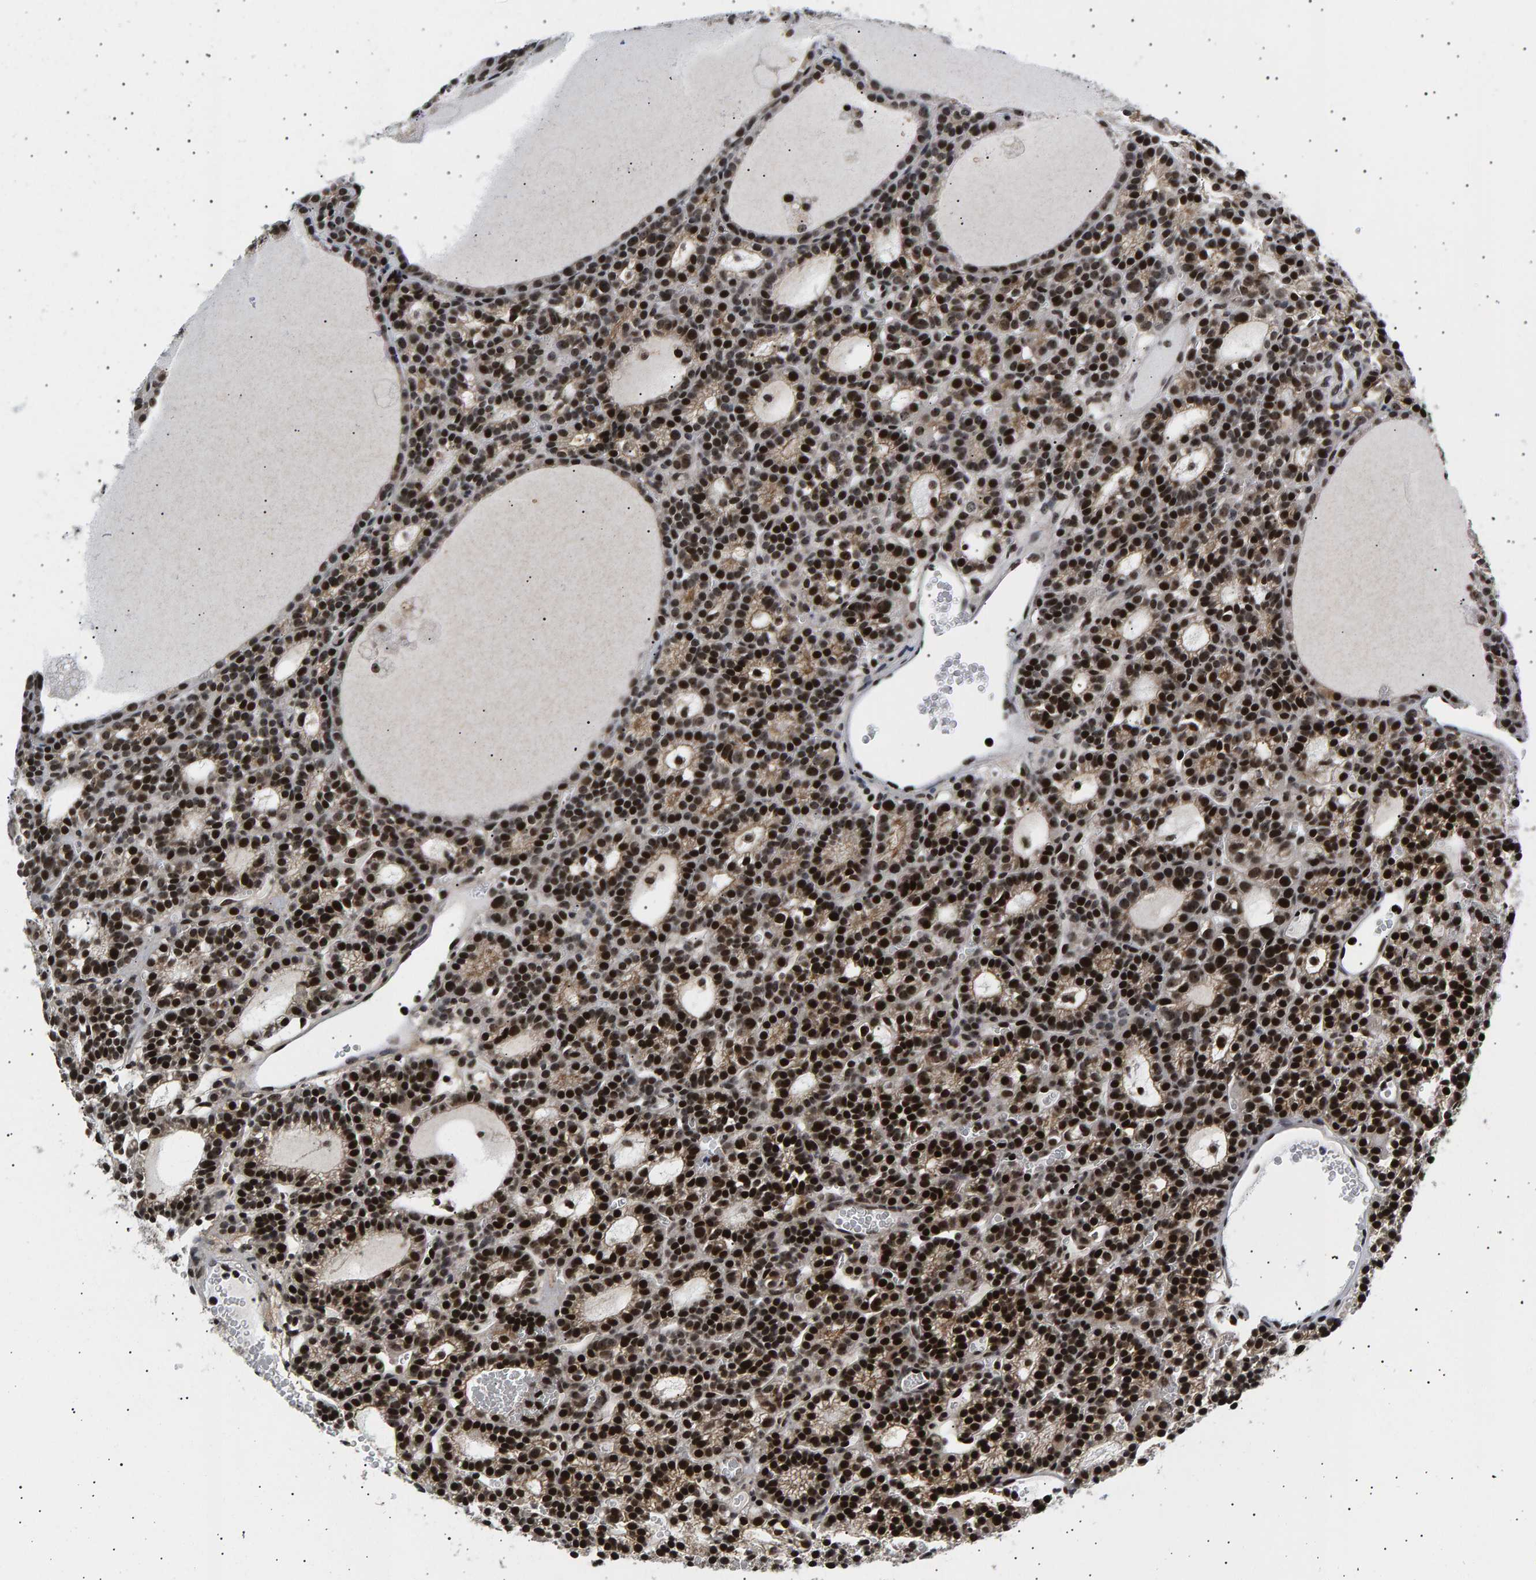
{"staining": {"intensity": "strong", "quantity": ">75%", "location": "nuclear"}, "tissue": "parathyroid gland", "cell_type": "Glandular cells", "image_type": "normal", "snomed": [{"axis": "morphology", "description": "Normal tissue, NOS"}, {"axis": "morphology", "description": "Adenoma, NOS"}, {"axis": "topography", "description": "Parathyroid gland"}], "caption": "Protein expression analysis of benign parathyroid gland exhibits strong nuclear staining in approximately >75% of glandular cells.", "gene": "ANKRD40", "patient": {"sex": "female", "age": 58}}